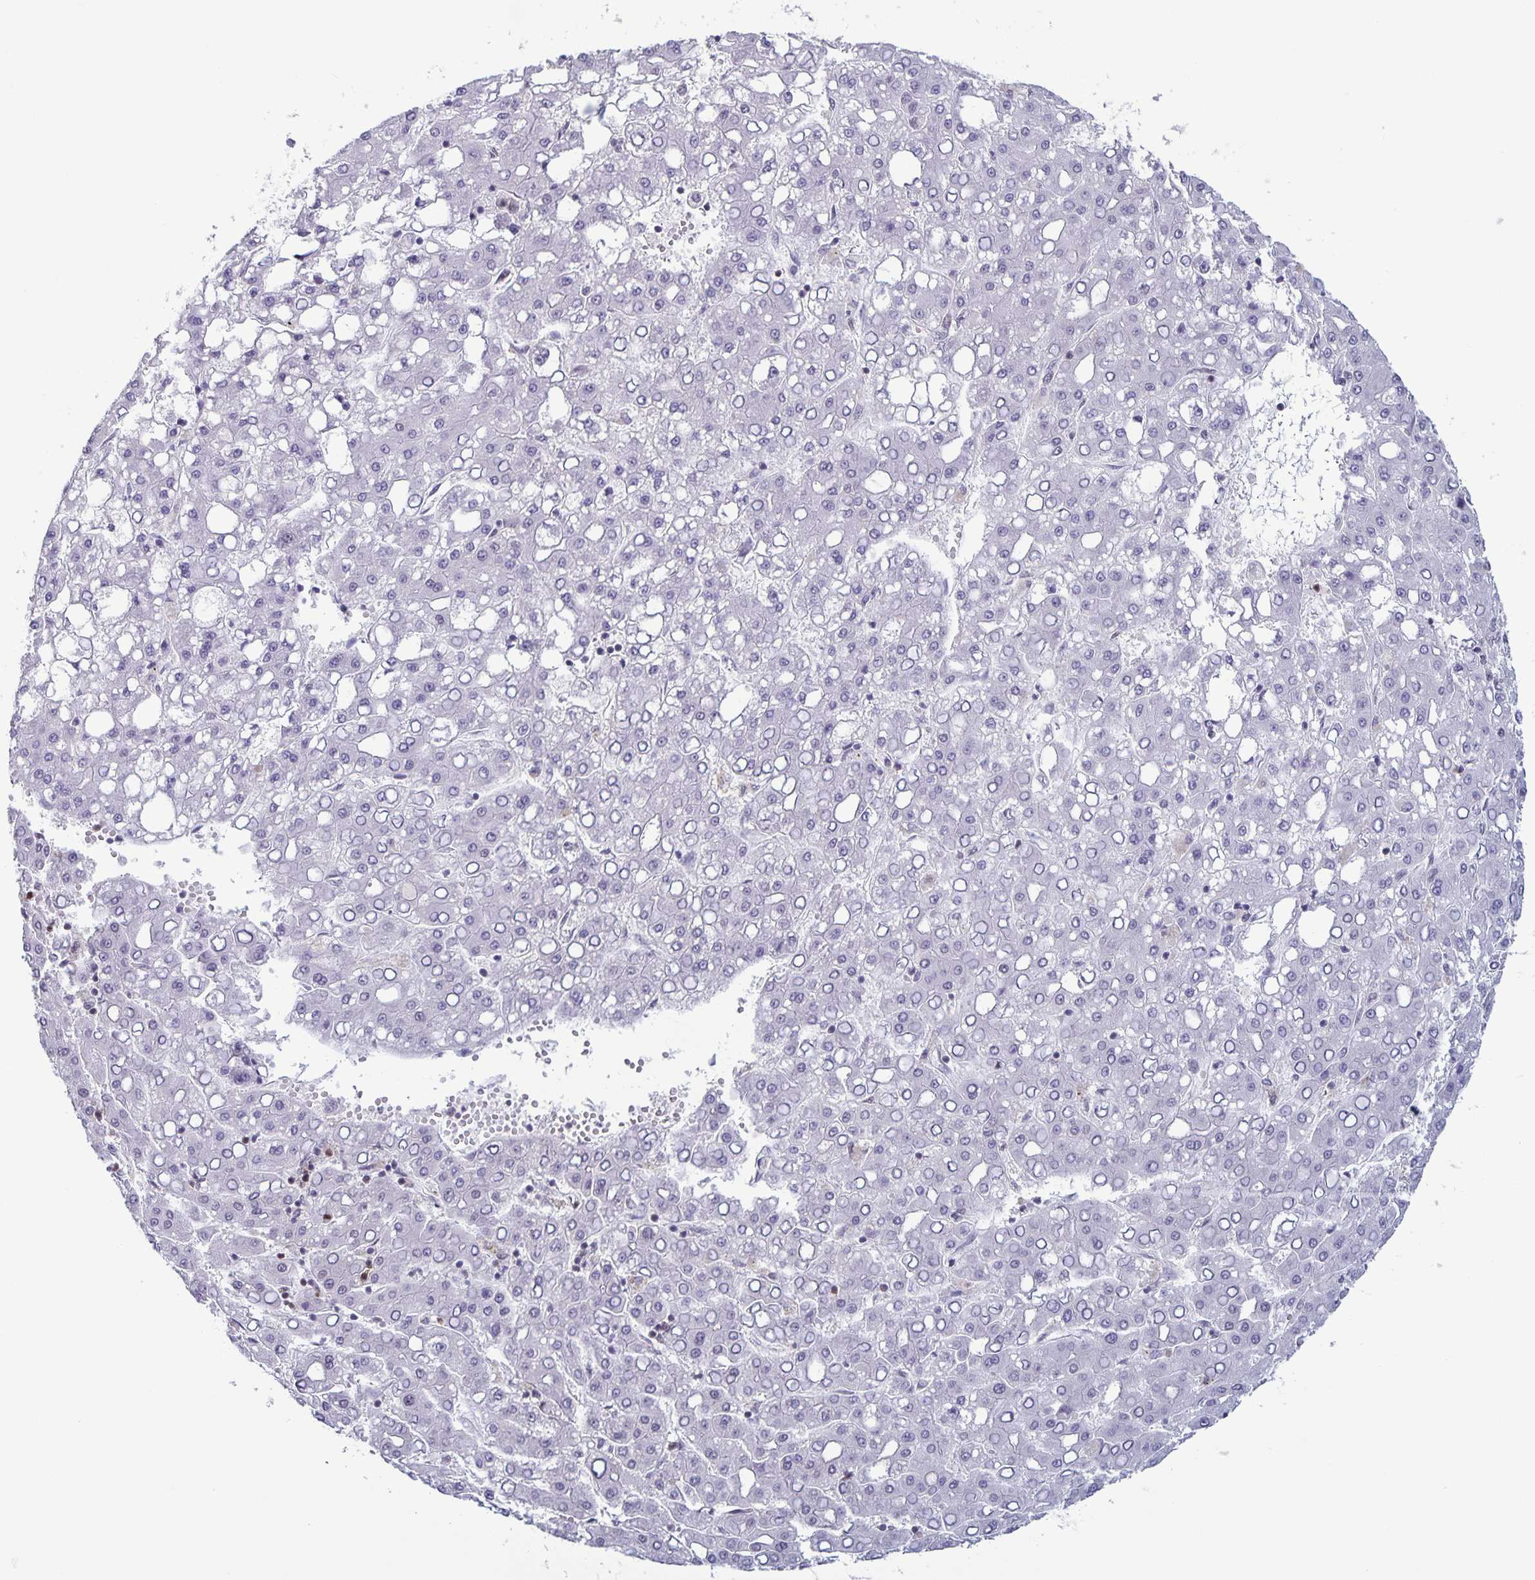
{"staining": {"intensity": "negative", "quantity": "none", "location": "none"}, "tissue": "liver cancer", "cell_type": "Tumor cells", "image_type": "cancer", "snomed": [{"axis": "morphology", "description": "Carcinoma, Hepatocellular, NOS"}, {"axis": "topography", "description": "Liver"}], "caption": "Liver hepatocellular carcinoma was stained to show a protein in brown. There is no significant staining in tumor cells. (IHC, brightfield microscopy, high magnification).", "gene": "JUND", "patient": {"sex": "male", "age": 65}}